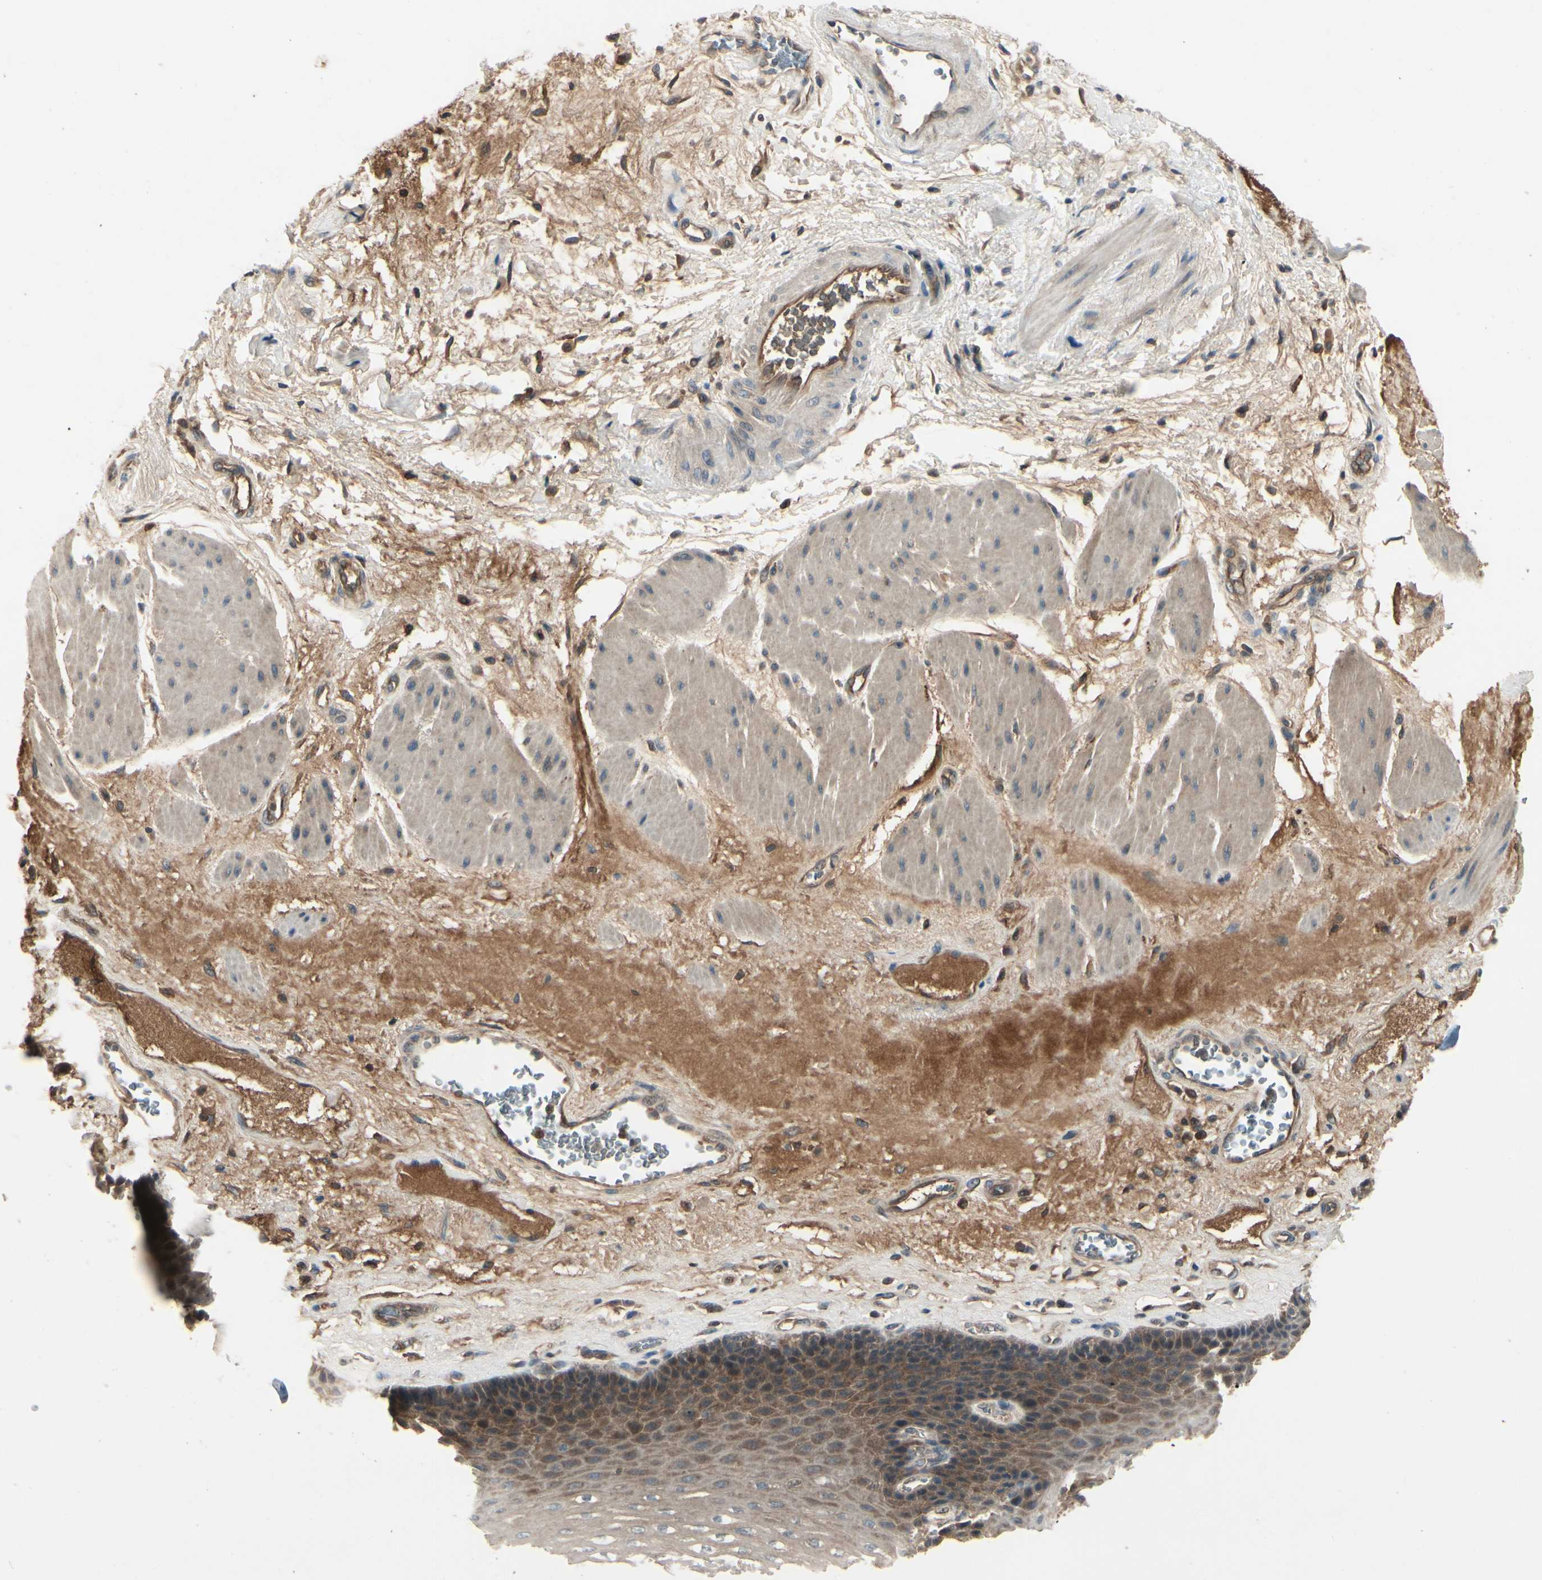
{"staining": {"intensity": "moderate", "quantity": ">75%", "location": "cytoplasmic/membranous"}, "tissue": "esophagus", "cell_type": "Squamous epithelial cells", "image_type": "normal", "snomed": [{"axis": "morphology", "description": "Normal tissue, NOS"}, {"axis": "topography", "description": "Esophagus"}], "caption": "Benign esophagus demonstrates moderate cytoplasmic/membranous positivity in approximately >75% of squamous epithelial cells.", "gene": "RNF14", "patient": {"sex": "female", "age": 72}}